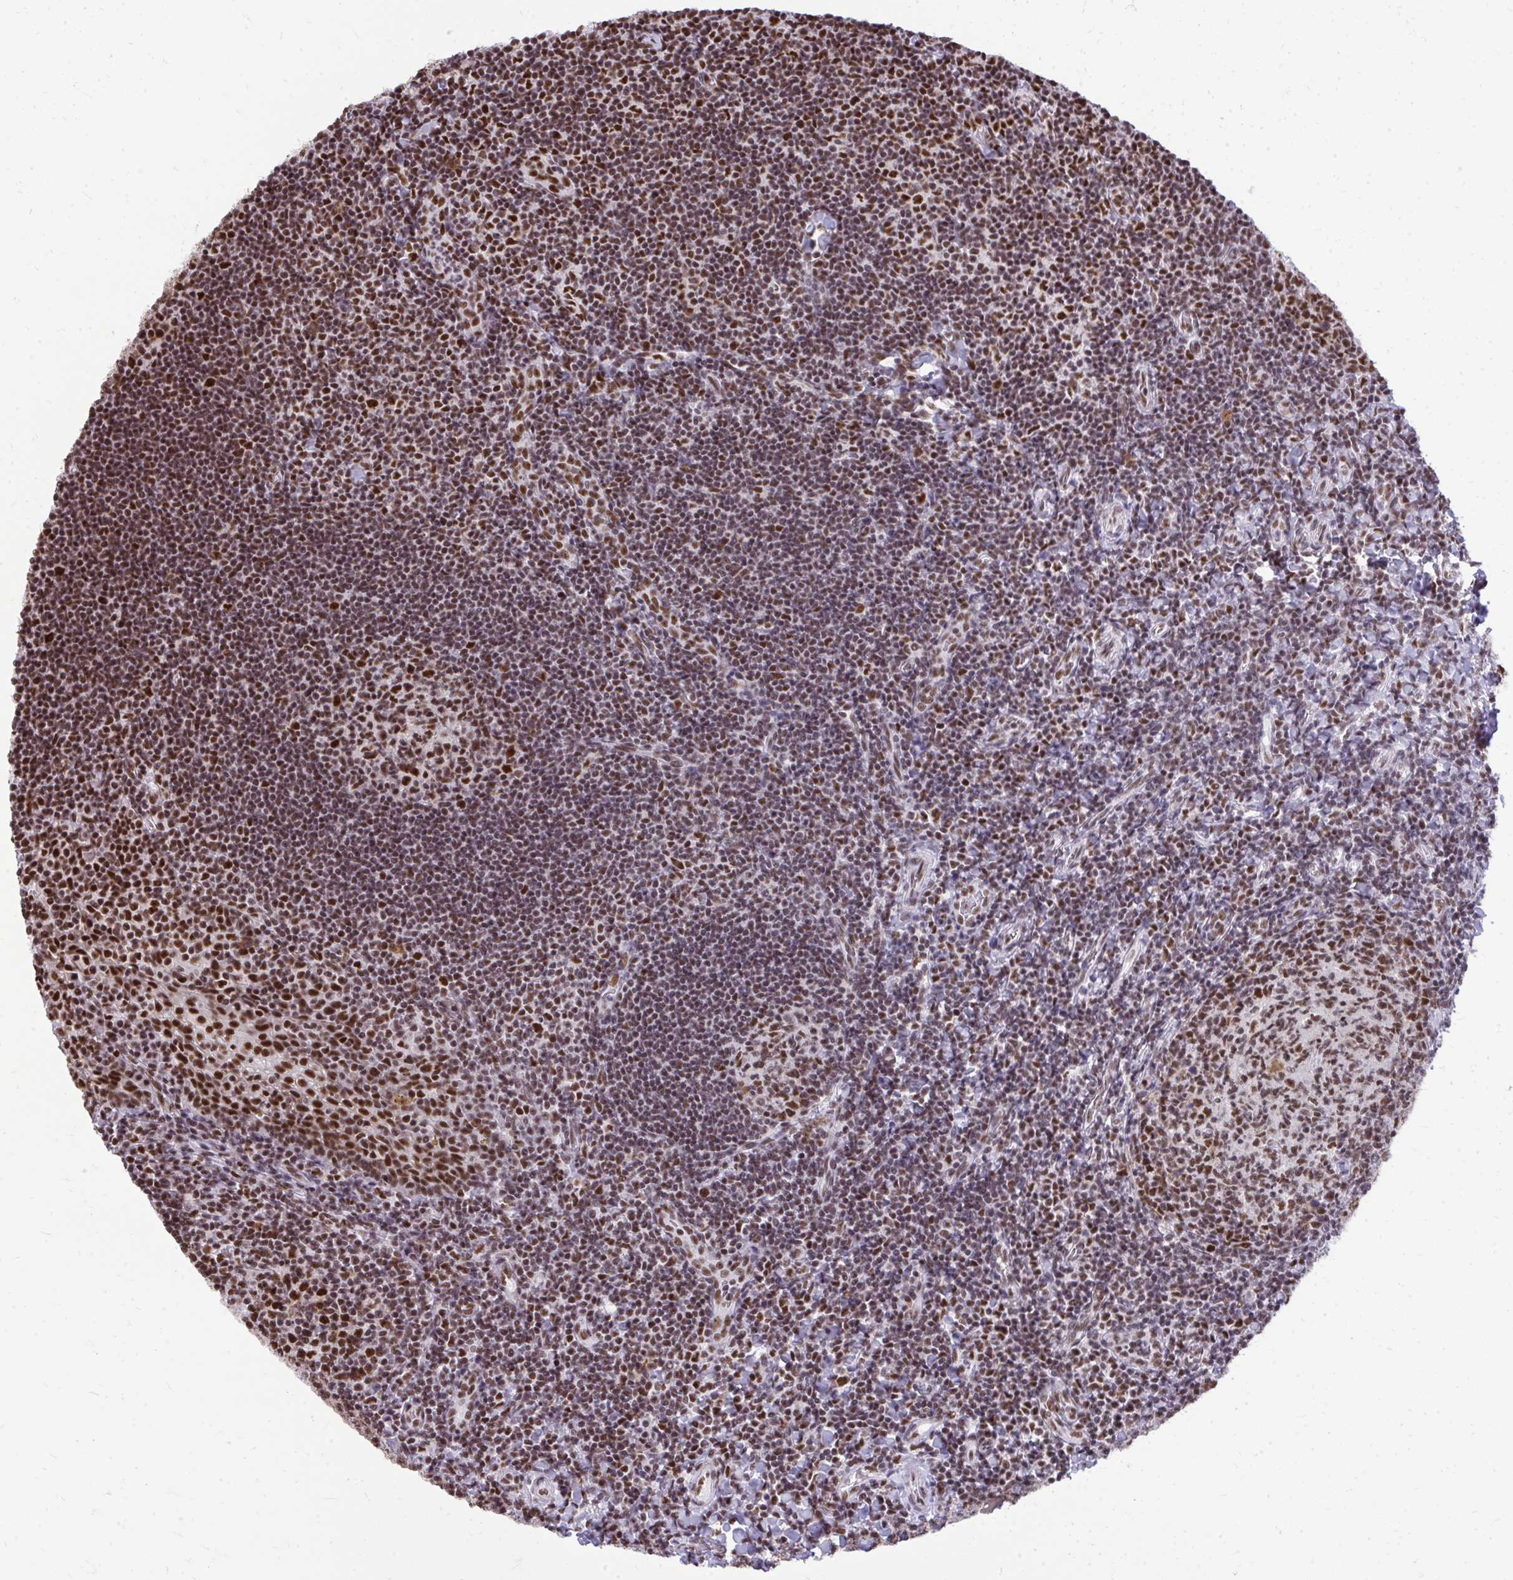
{"staining": {"intensity": "moderate", "quantity": ">75%", "location": "nuclear"}, "tissue": "tonsil", "cell_type": "Germinal center cells", "image_type": "normal", "snomed": [{"axis": "morphology", "description": "Normal tissue, NOS"}, {"axis": "topography", "description": "Tonsil"}], "caption": "Immunohistochemical staining of unremarkable tonsil shows >75% levels of moderate nuclear protein staining in approximately >75% of germinal center cells.", "gene": "PRPF19", "patient": {"sex": "female", "age": 10}}